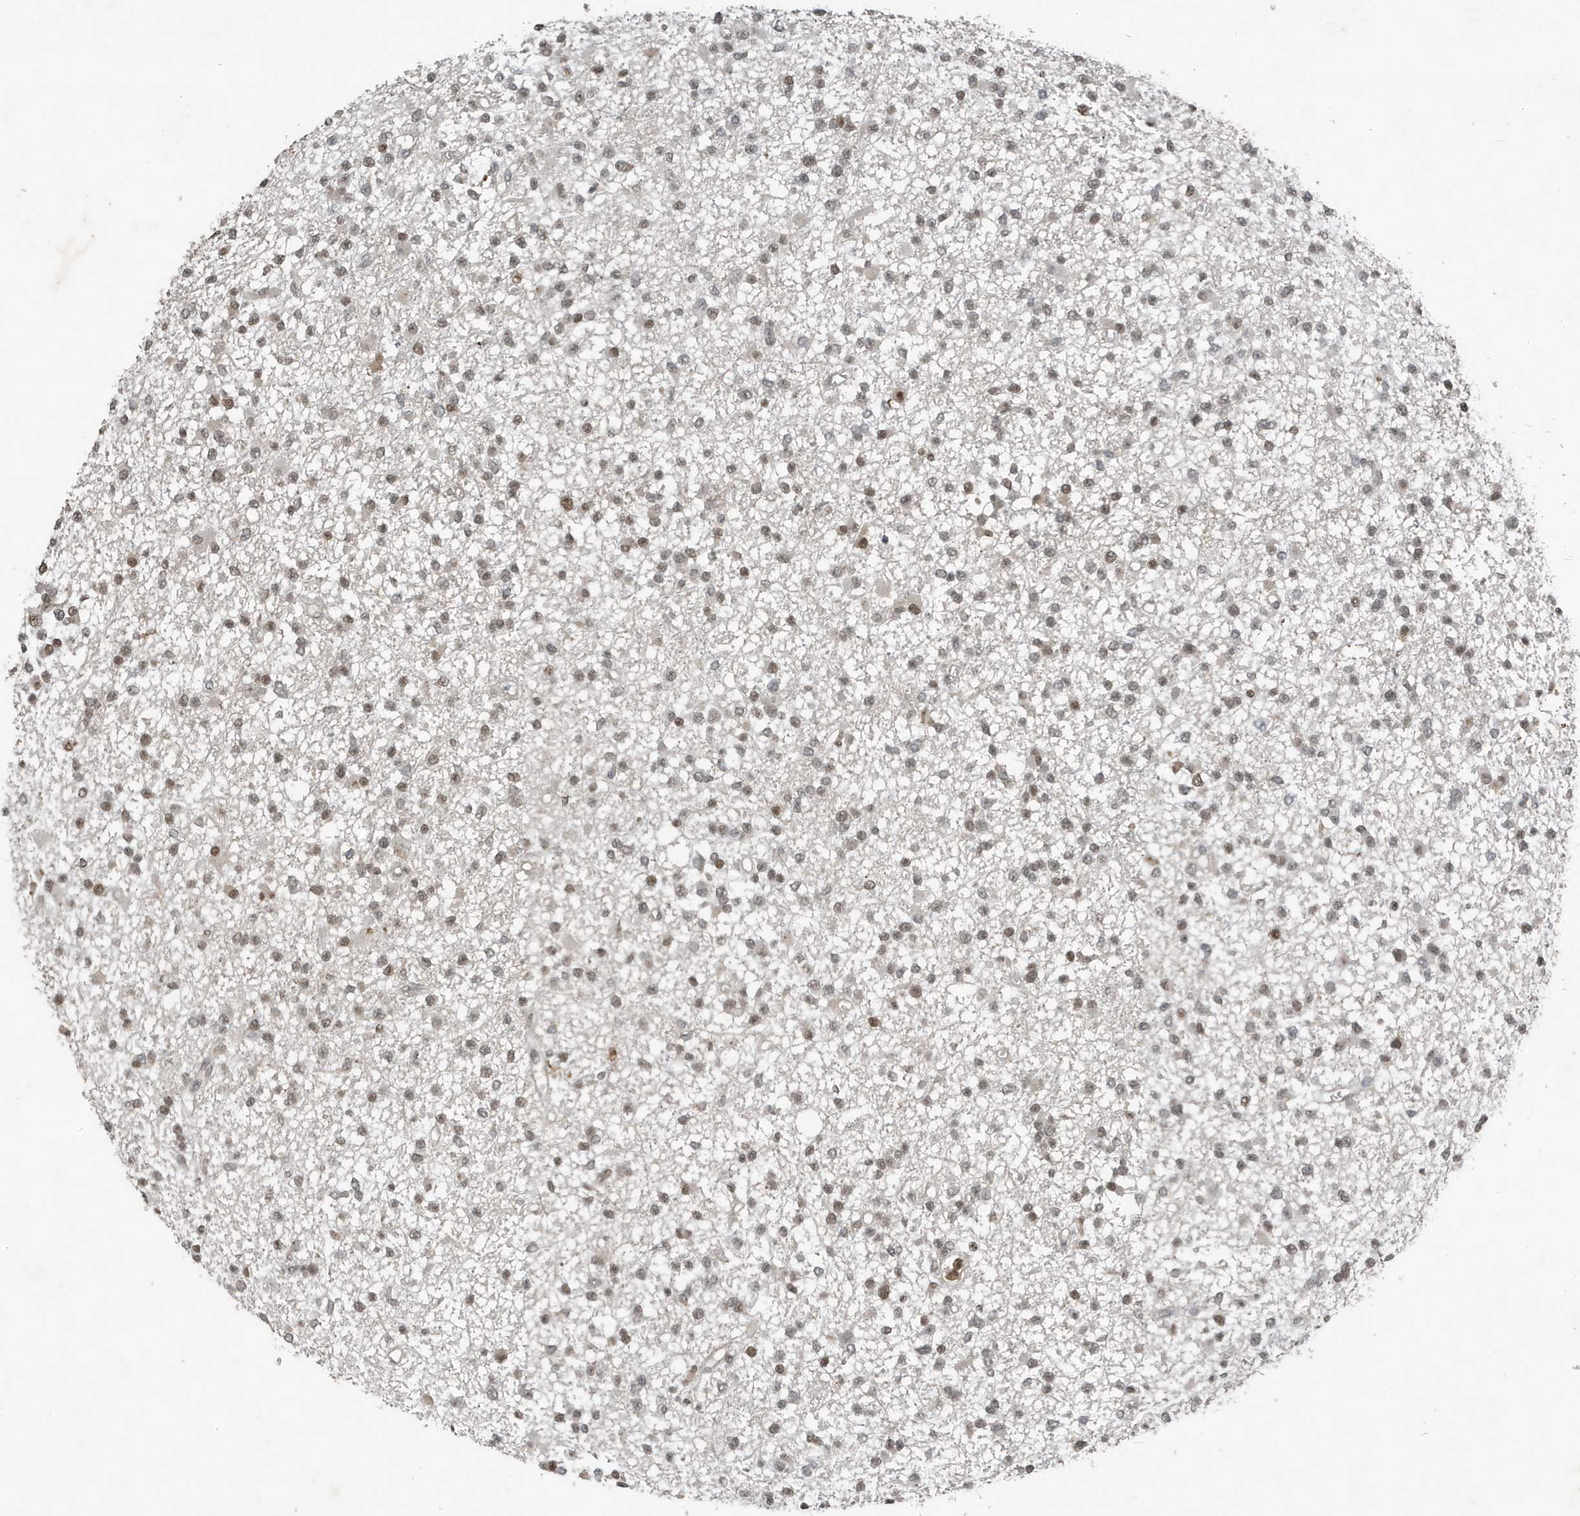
{"staining": {"intensity": "weak", "quantity": ">75%", "location": "nuclear"}, "tissue": "glioma", "cell_type": "Tumor cells", "image_type": "cancer", "snomed": [{"axis": "morphology", "description": "Glioma, malignant, Low grade"}, {"axis": "topography", "description": "Brain"}], "caption": "Glioma tissue reveals weak nuclear positivity in approximately >75% of tumor cells The staining is performed using DAB (3,3'-diaminobenzidine) brown chromogen to label protein expression. The nuclei are counter-stained blue using hematoxylin.", "gene": "HSPA1A", "patient": {"sex": "female", "age": 22}}